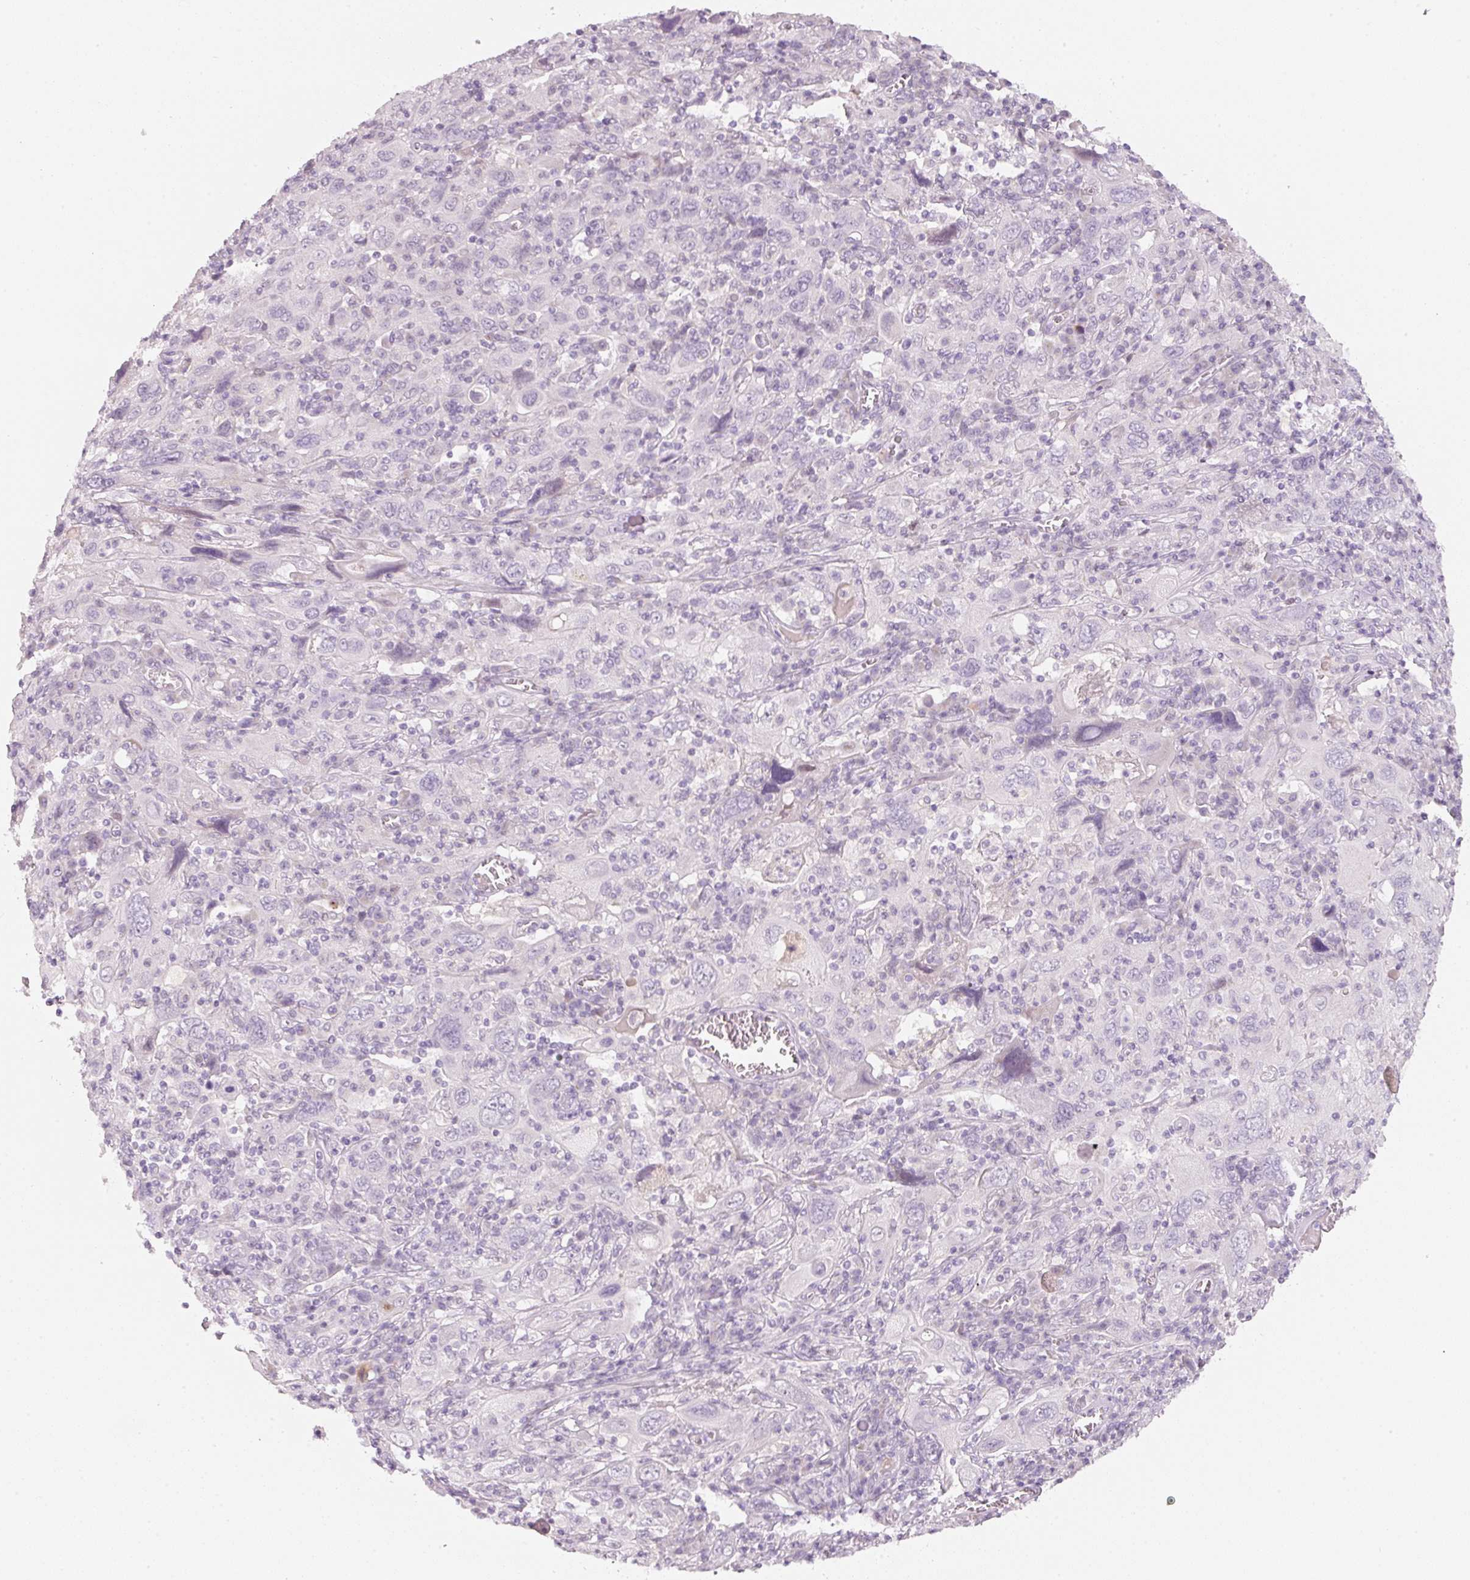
{"staining": {"intensity": "negative", "quantity": "none", "location": "none"}, "tissue": "cervical cancer", "cell_type": "Tumor cells", "image_type": "cancer", "snomed": [{"axis": "morphology", "description": "Squamous cell carcinoma, NOS"}, {"axis": "topography", "description": "Cervix"}], "caption": "Cervical squamous cell carcinoma was stained to show a protein in brown. There is no significant positivity in tumor cells.", "gene": "ENSG00000206549", "patient": {"sex": "female", "age": 46}}